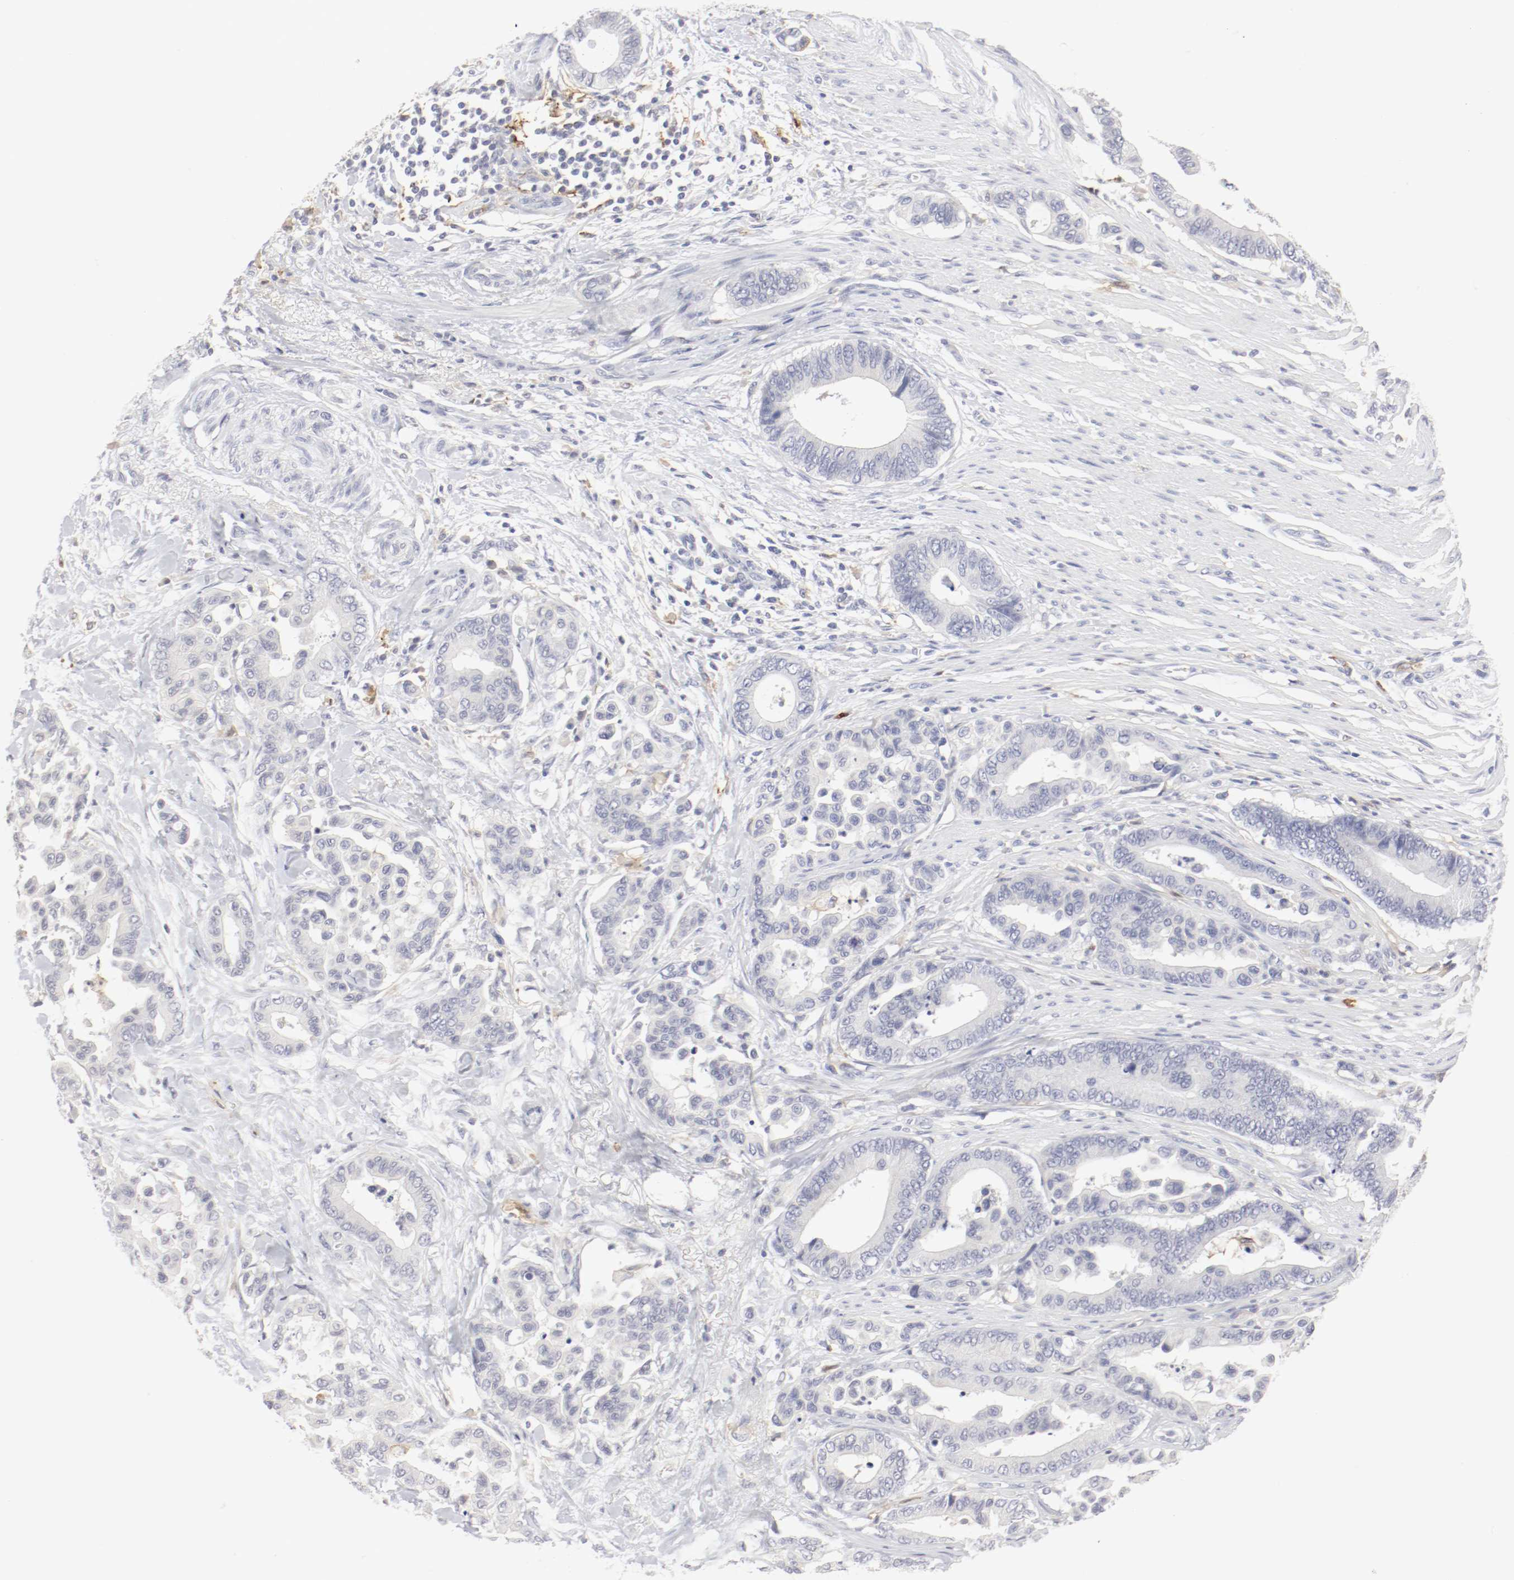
{"staining": {"intensity": "negative", "quantity": "none", "location": "none"}, "tissue": "colorectal cancer", "cell_type": "Tumor cells", "image_type": "cancer", "snomed": [{"axis": "morphology", "description": "Normal tissue, NOS"}, {"axis": "morphology", "description": "Adenocarcinoma, NOS"}, {"axis": "topography", "description": "Colon"}], "caption": "Immunohistochemistry image of human adenocarcinoma (colorectal) stained for a protein (brown), which reveals no expression in tumor cells.", "gene": "ITGAX", "patient": {"sex": "male", "age": 82}}